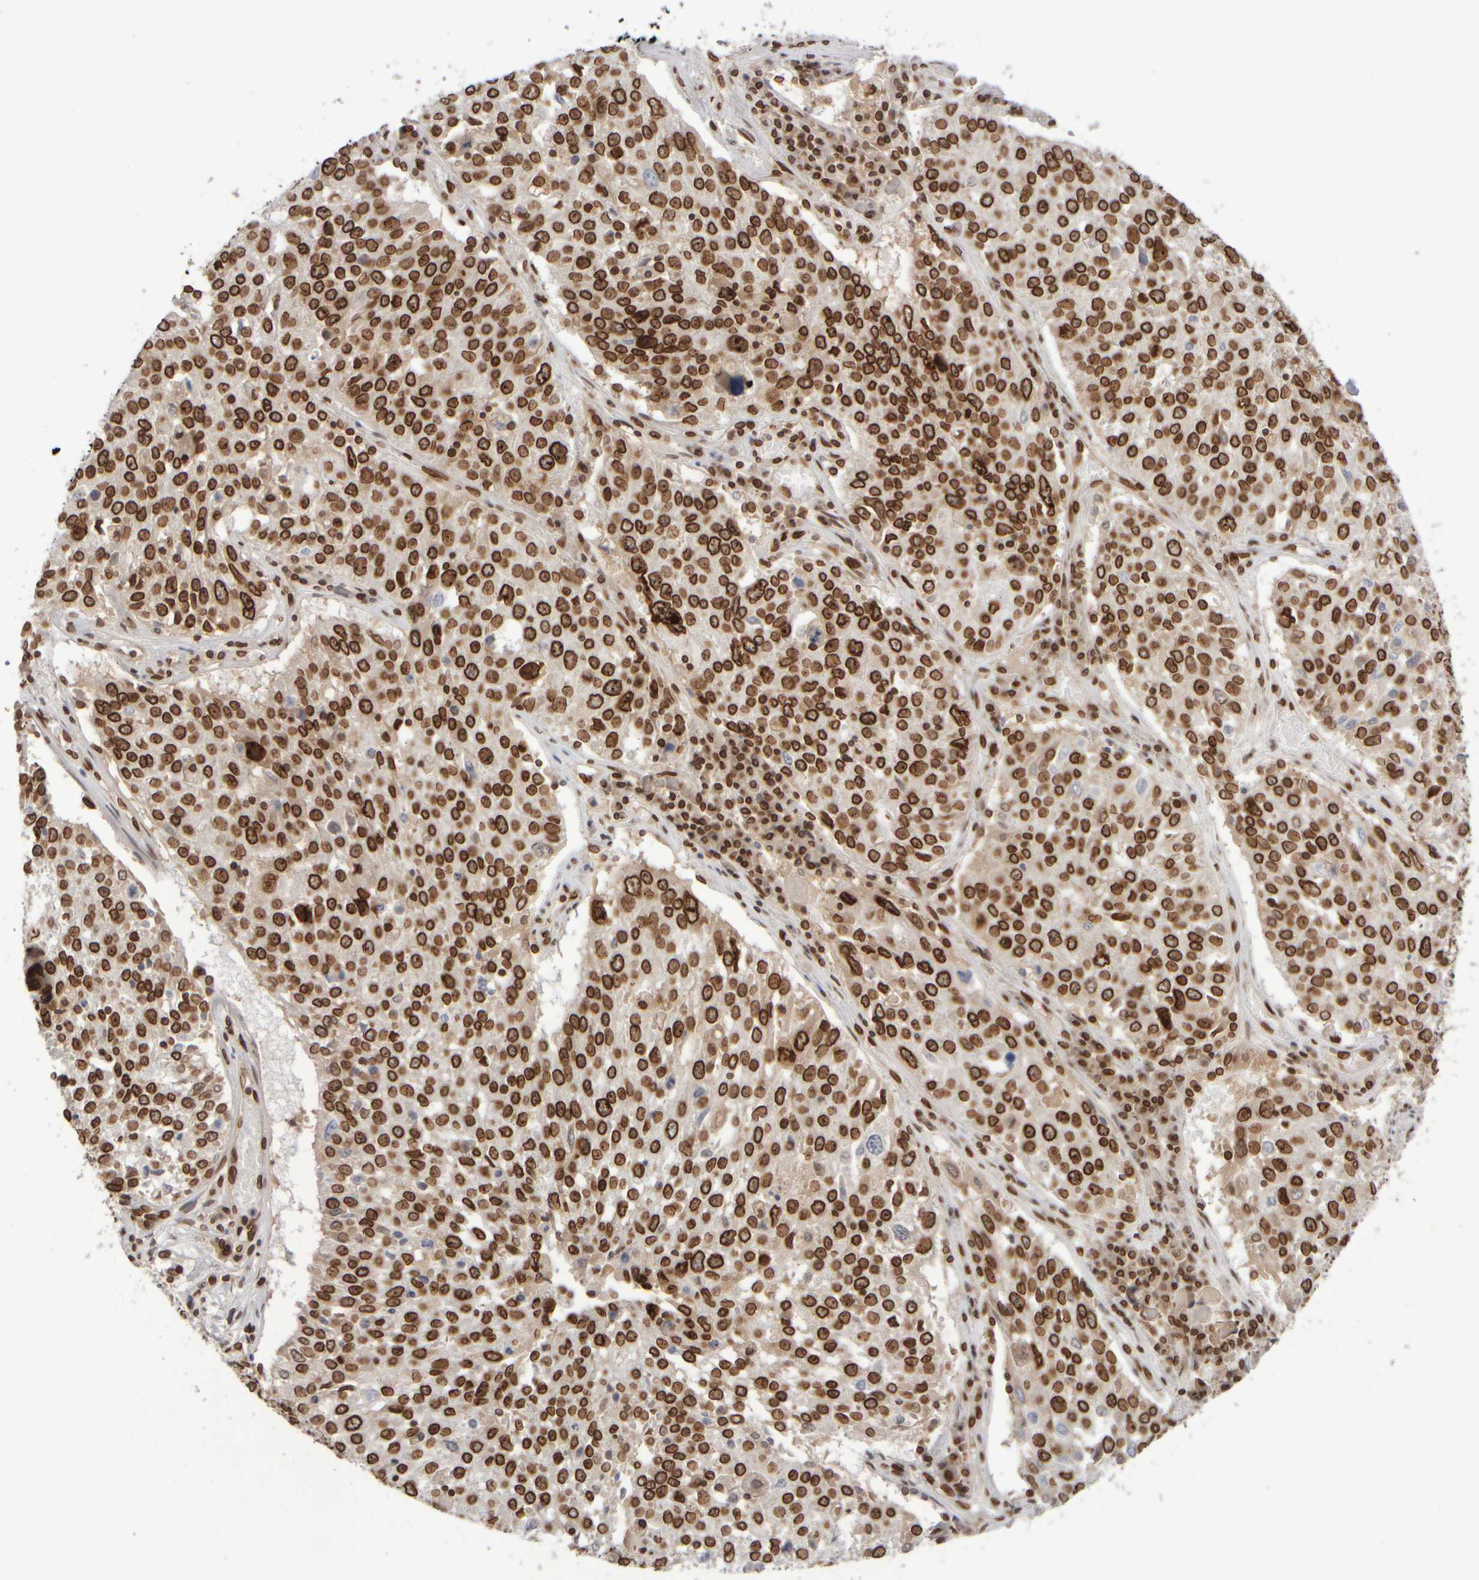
{"staining": {"intensity": "strong", "quantity": ">75%", "location": "cytoplasmic/membranous,nuclear"}, "tissue": "lung cancer", "cell_type": "Tumor cells", "image_type": "cancer", "snomed": [{"axis": "morphology", "description": "Squamous cell carcinoma, NOS"}, {"axis": "topography", "description": "Lung"}], "caption": "The immunohistochemical stain highlights strong cytoplasmic/membranous and nuclear expression in tumor cells of lung cancer (squamous cell carcinoma) tissue.", "gene": "ZC3HC1", "patient": {"sex": "male", "age": 65}}